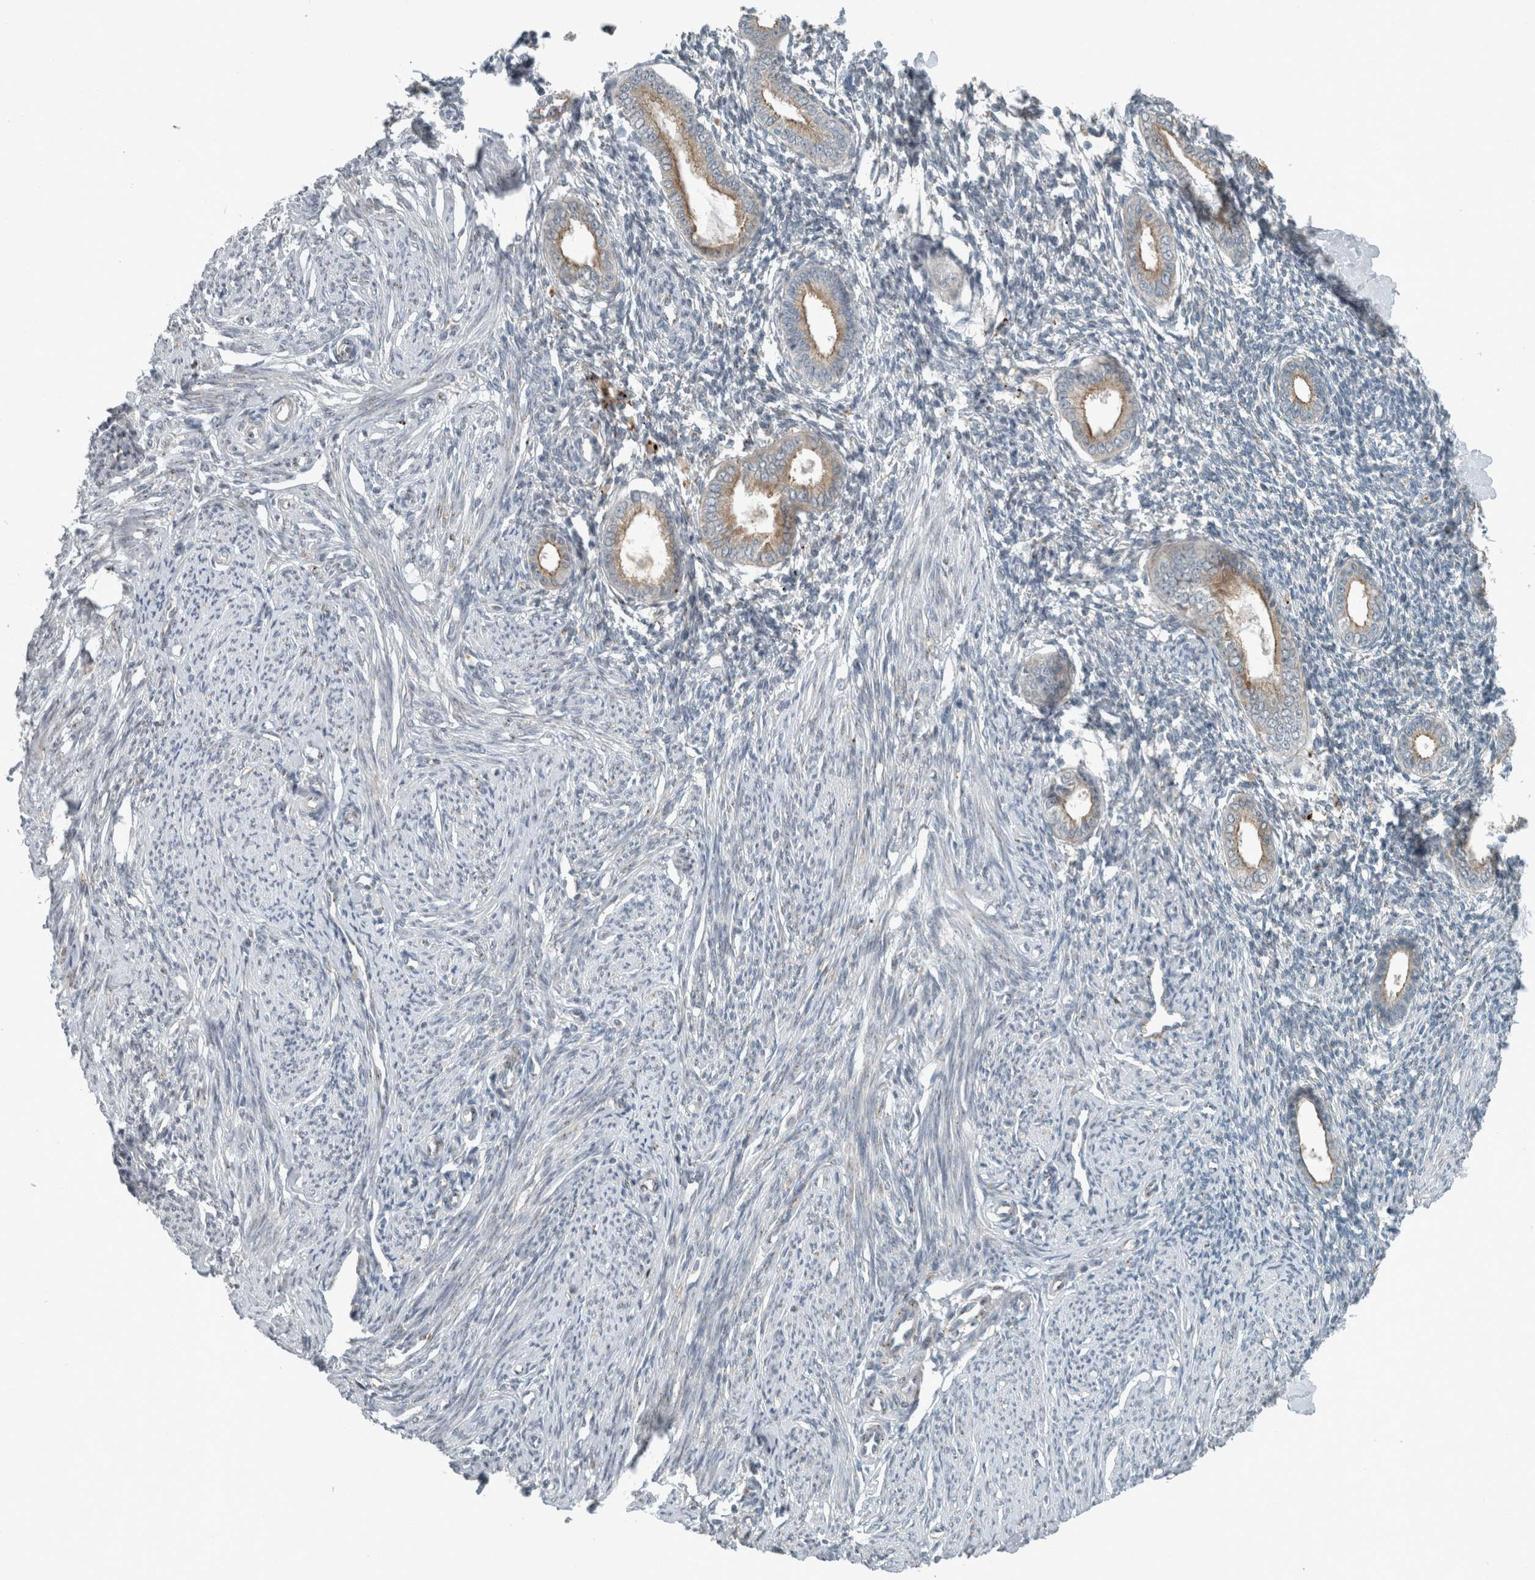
{"staining": {"intensity": "negative", "quantity": "none", "location": "none"}, "tissue": "endometrium", "cell_type": "Cells in endometrial stroma", "image_type": "normal", "snomed": [{"axis": "morphology", "description": "Normal tissue, NOS"}, {"axis": "topography", "description": "Endometrium"}], "caption": "A photomicrograph of endometrium stained for a protein reveals no brown staining in cells in endometrial stroma. (DAB immunohistochemistry, high magnification).", "gene": "KIF1C", "patient": {"sex": "female", "age": 56}}